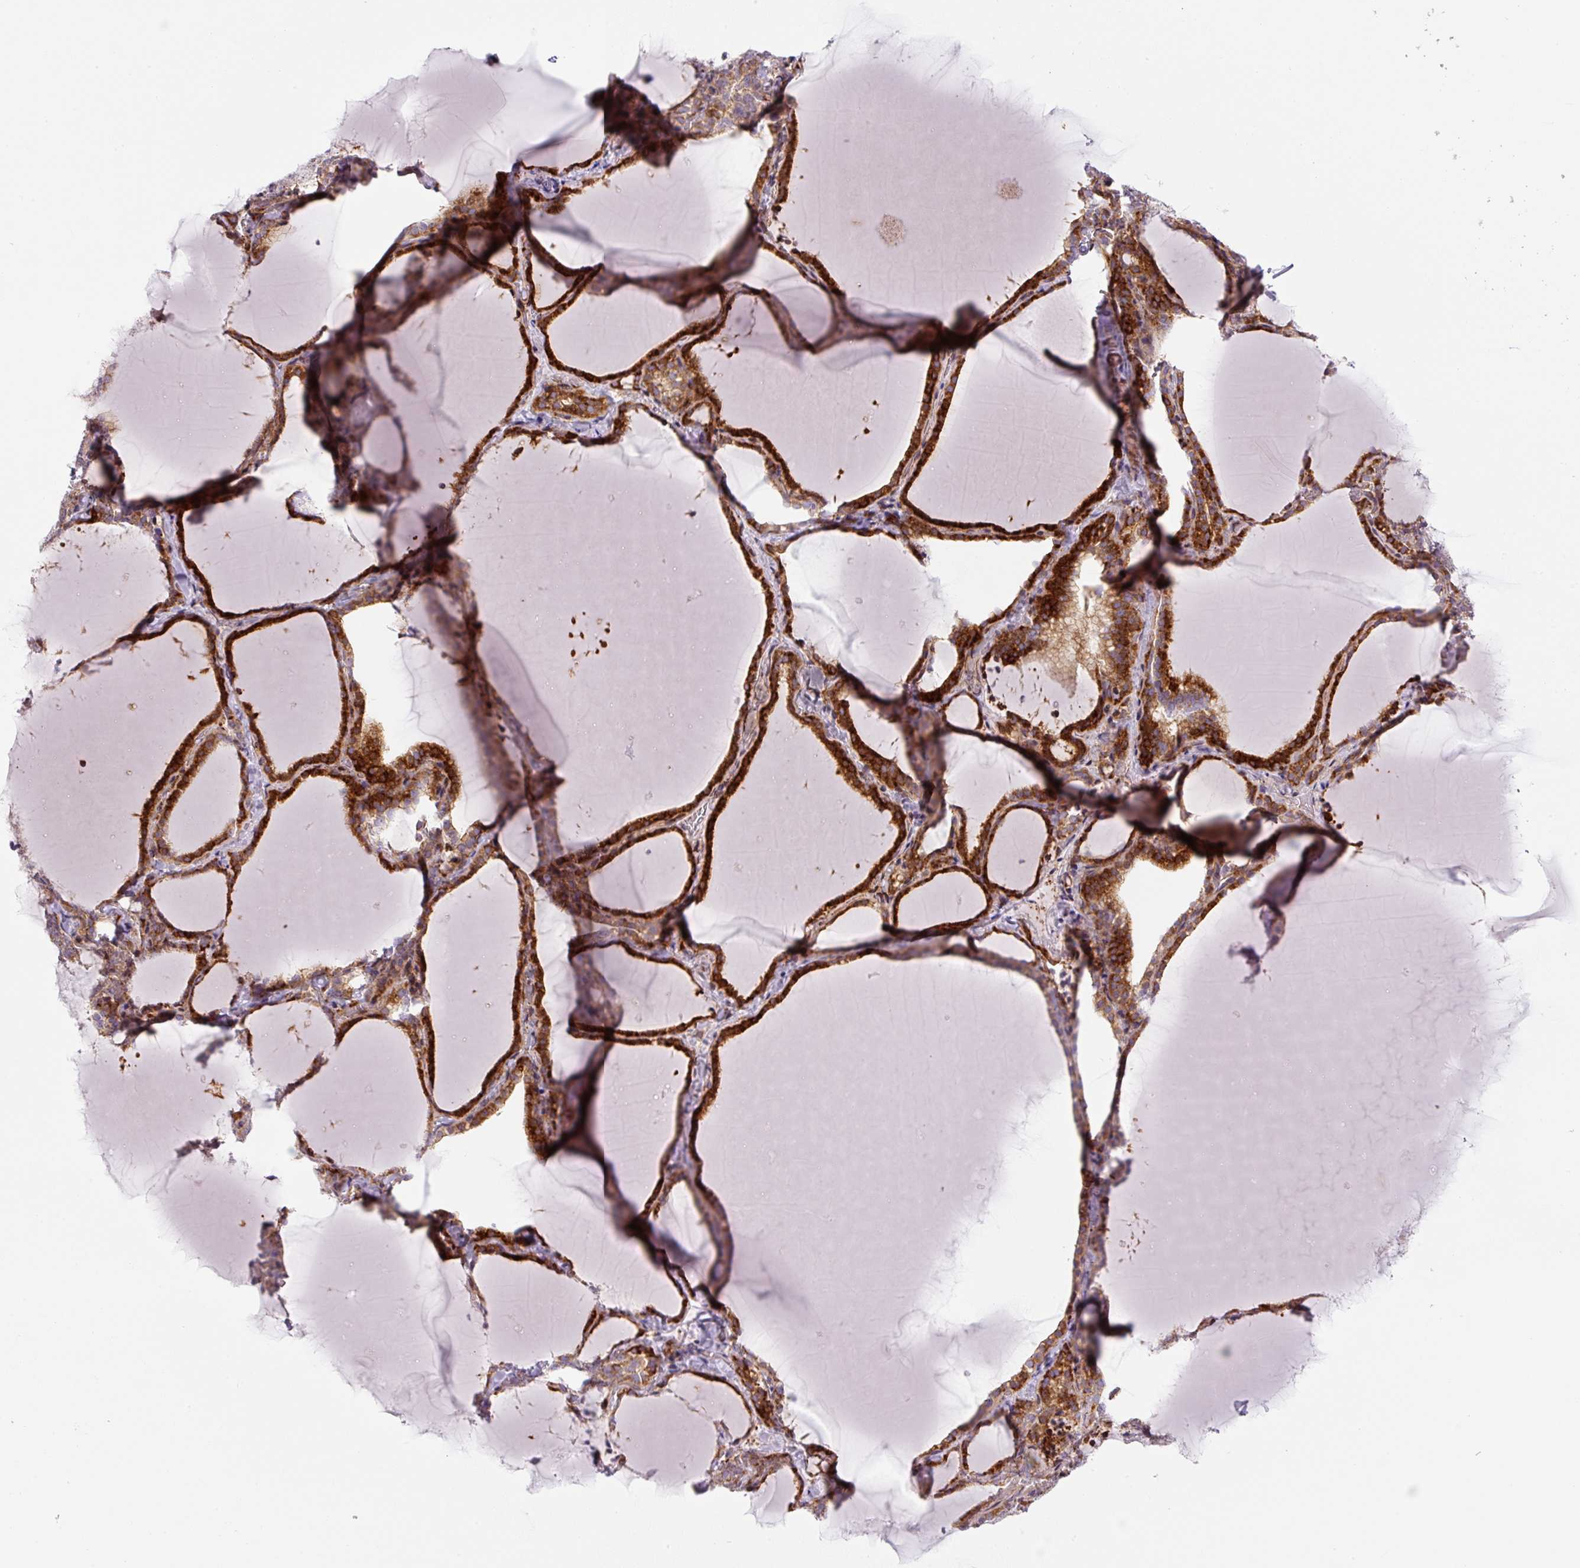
{"staining": {"intensity": "strong", "quantity": ">75%", "location": "cytoplasmic/membranous"}, "tissue": "thyroid gland", "cell_type": "Glandular cells", "image_type": "normal", "snomed": [{"axis": "morphology", "description": "Normal tissue, NOS"}, {"axis": "topography", "description": "Thyroid gland"}], "caption": "Glandular cells show high levels of strong cytoplasmic/membranous expression in about >75% of cells in unremarkable human thyroid gland.", "gene": "DISP3", "patient": {"sex": "female", "age": 22}}